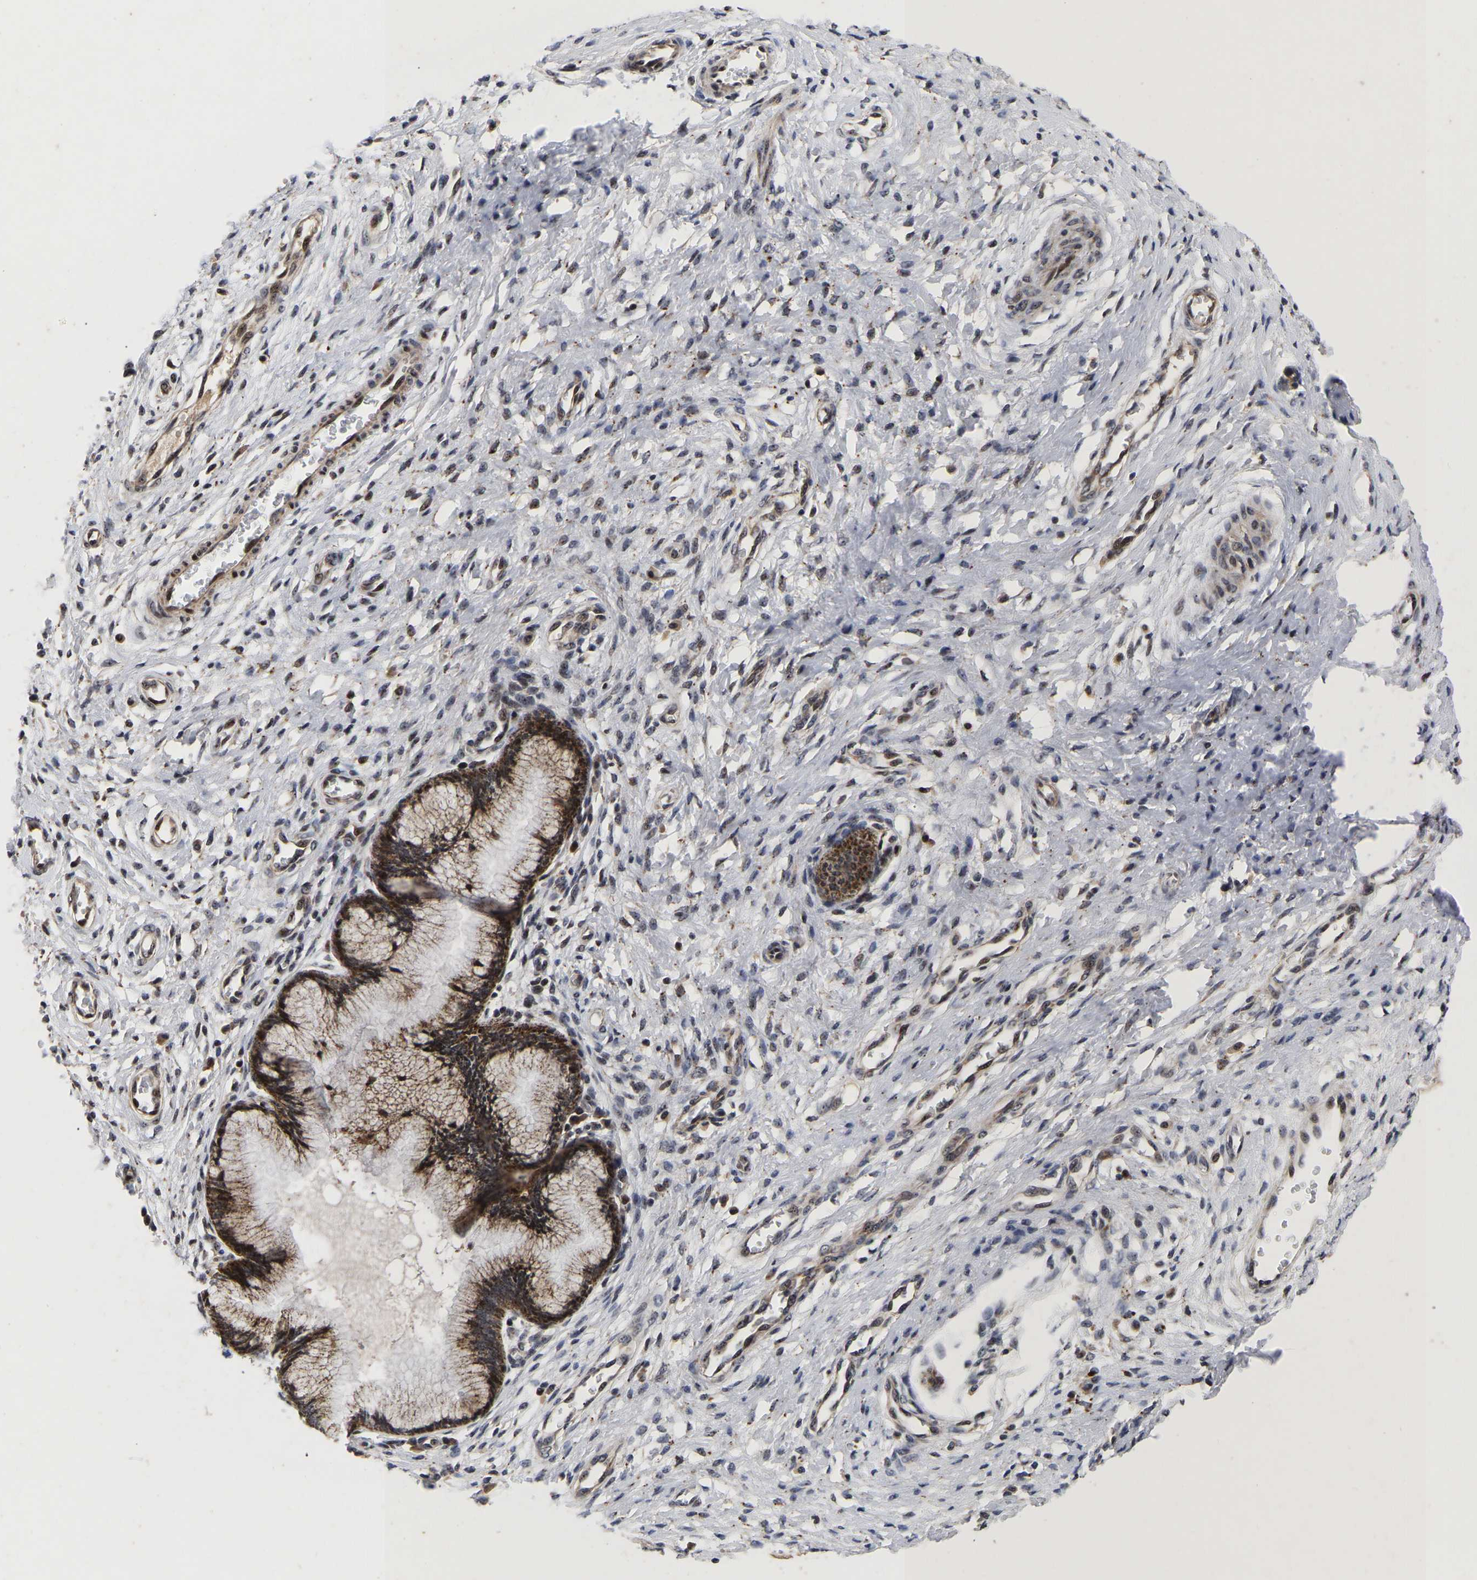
{"staining": {"intensity": "strong", "quantity": ">75%", "location": "cytoplasmic/membranous,nuclear"}, "tissue": "cervix", "cell_type": "Glandular cells", "image_type": "normal", "snomed": [{"axis": "morphology", "description": "Normal tissue, NOS"}, {"axis": "topography", "description": "Cervix"}], "caption": "An immunohistochemistry micrograph of benign tissue is shown. Protein staining in brown highlights strong cytoplasmic/membranous,nuclear positivity in cervix within glandular cells.", "gene": "JUNB", "patient": {"sex": "female", "age": 55}}